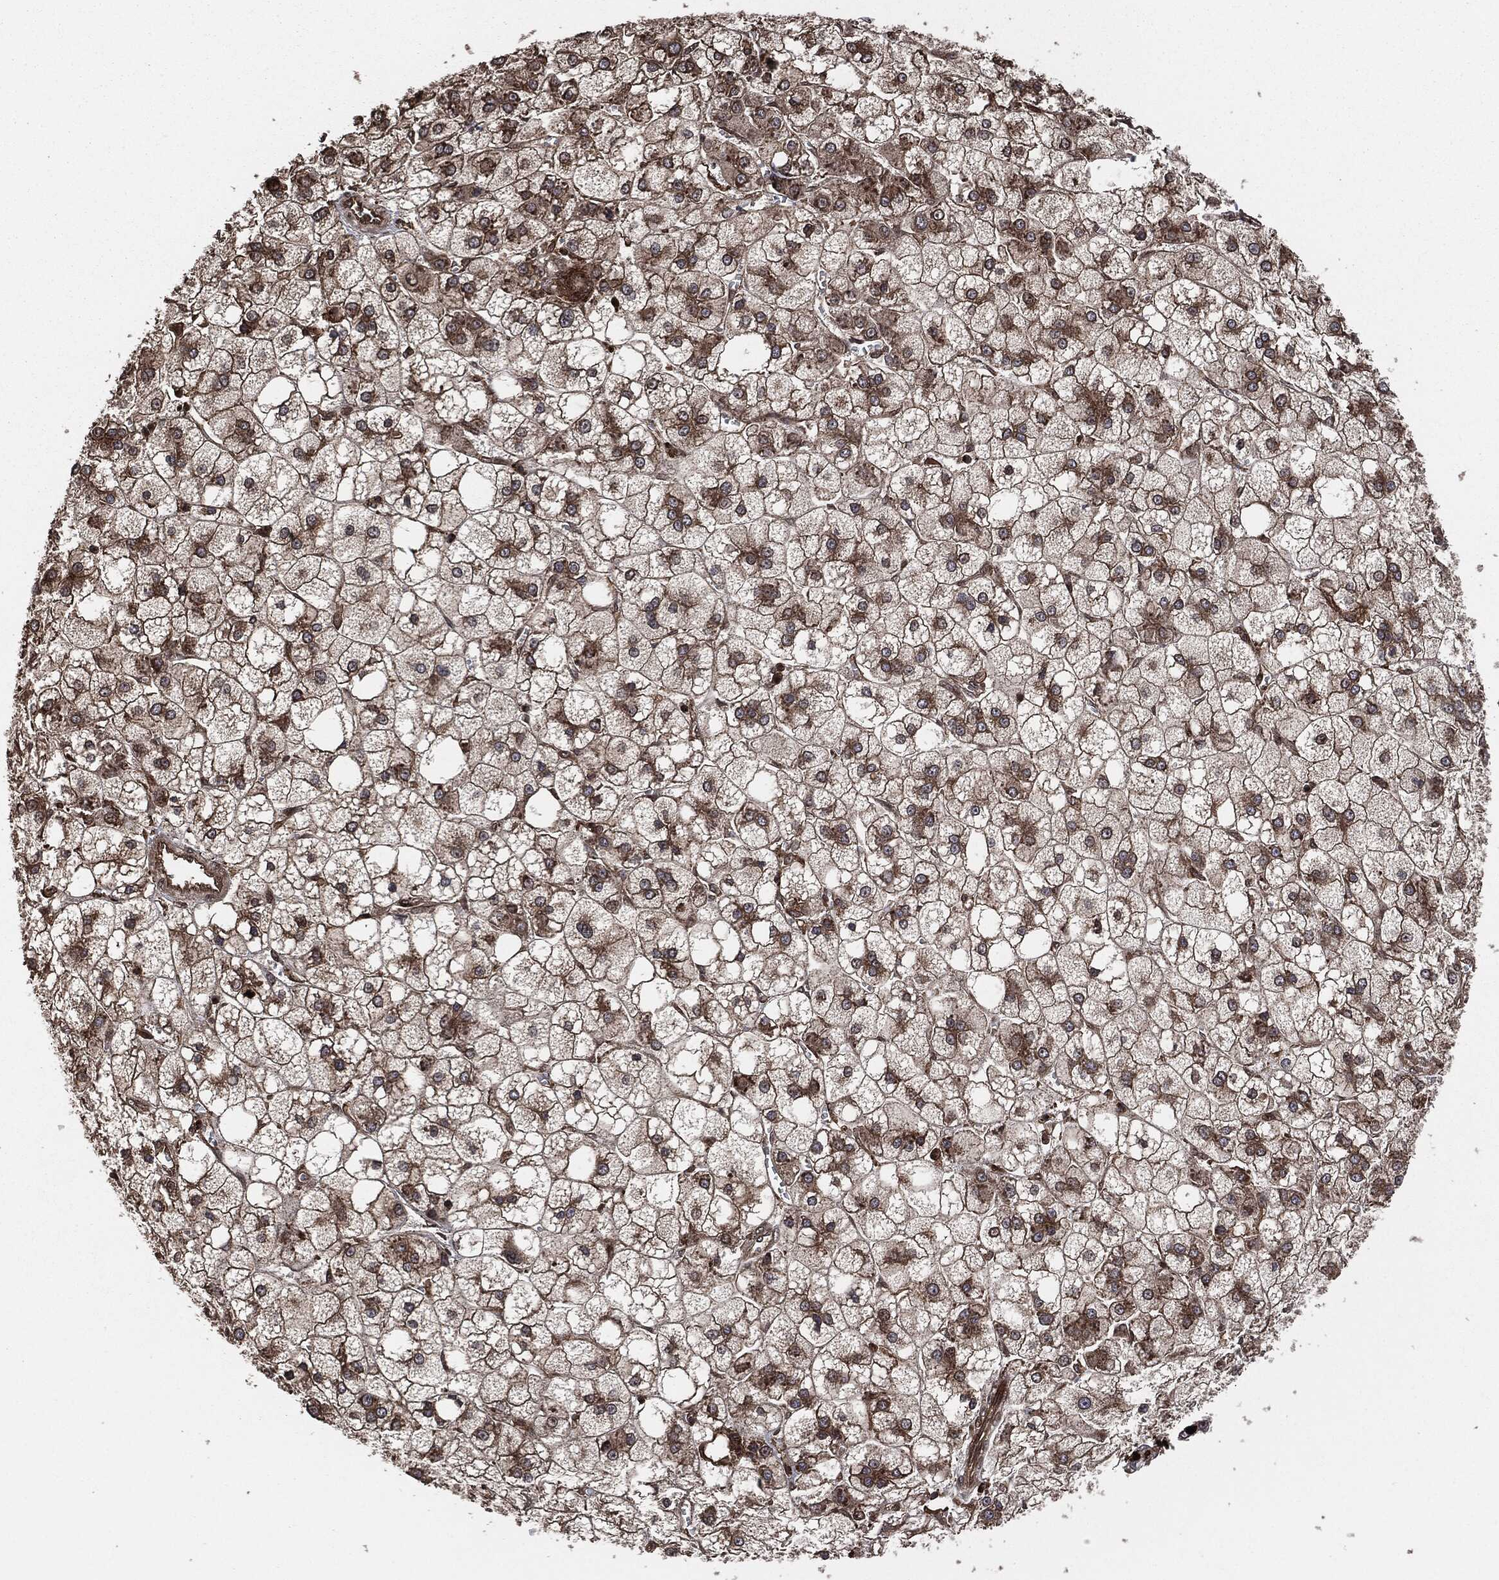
{"staining": {"intensity": "moderate", "quantity": "25%-75%", "location": "cytoplasmic/membranous"}, "tissue": "liver cancer", "cell_type": "Tumor cells", "image_type": "cancer", "snomed": [{"axis": "morphology", "description": "Carcinoma, Hepatocellular, NOS"}, {"axis": "topography", "description": "Liver"}], "caption": "Moderate cytoplasmic/membranous expression for a protein is present in about 25%-75% of tumor cells of liver hepatocellular carcinoma using immunohistochemistry (IHC).", "gene": "IFIT1", "patient": {"sex": "male", "age": 73}}